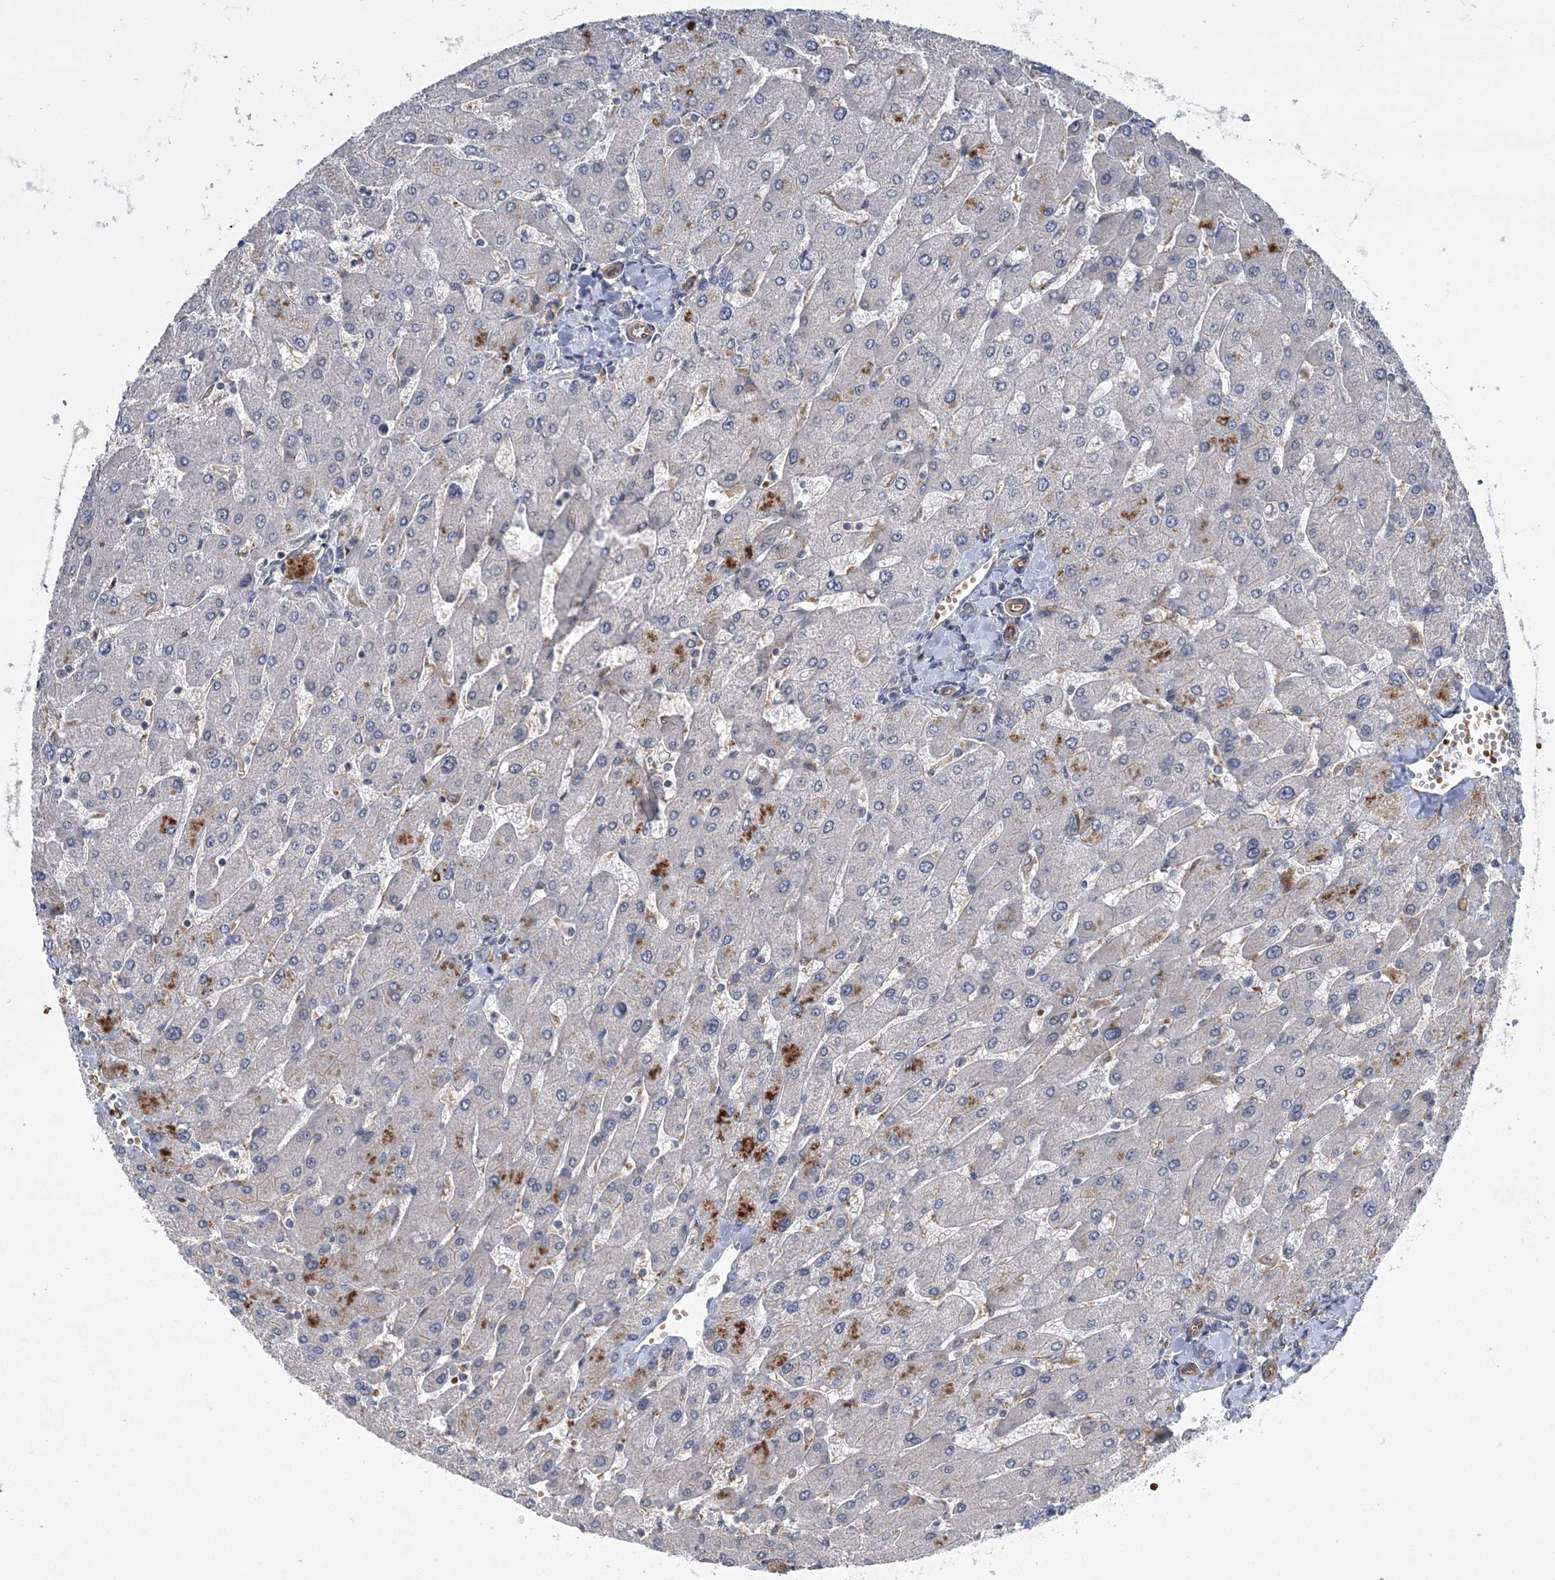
{"staining": {"intensity": "negative", "quantity": "none", "location": "none"}, "tissue": "liver", "cell_type": "Cholangiocytes", "image_type": "normal", "snomed": [{"axis": "morphology", "description": "Normal tissue, NOS"}, {"axis": "topography", "description": "Liver"}], "caption": "Protein analysis of benign liver shows no significant expression in cholangiocytes.", "gene": "CALN1", "patient": {"sex": "male", "age": 55}}